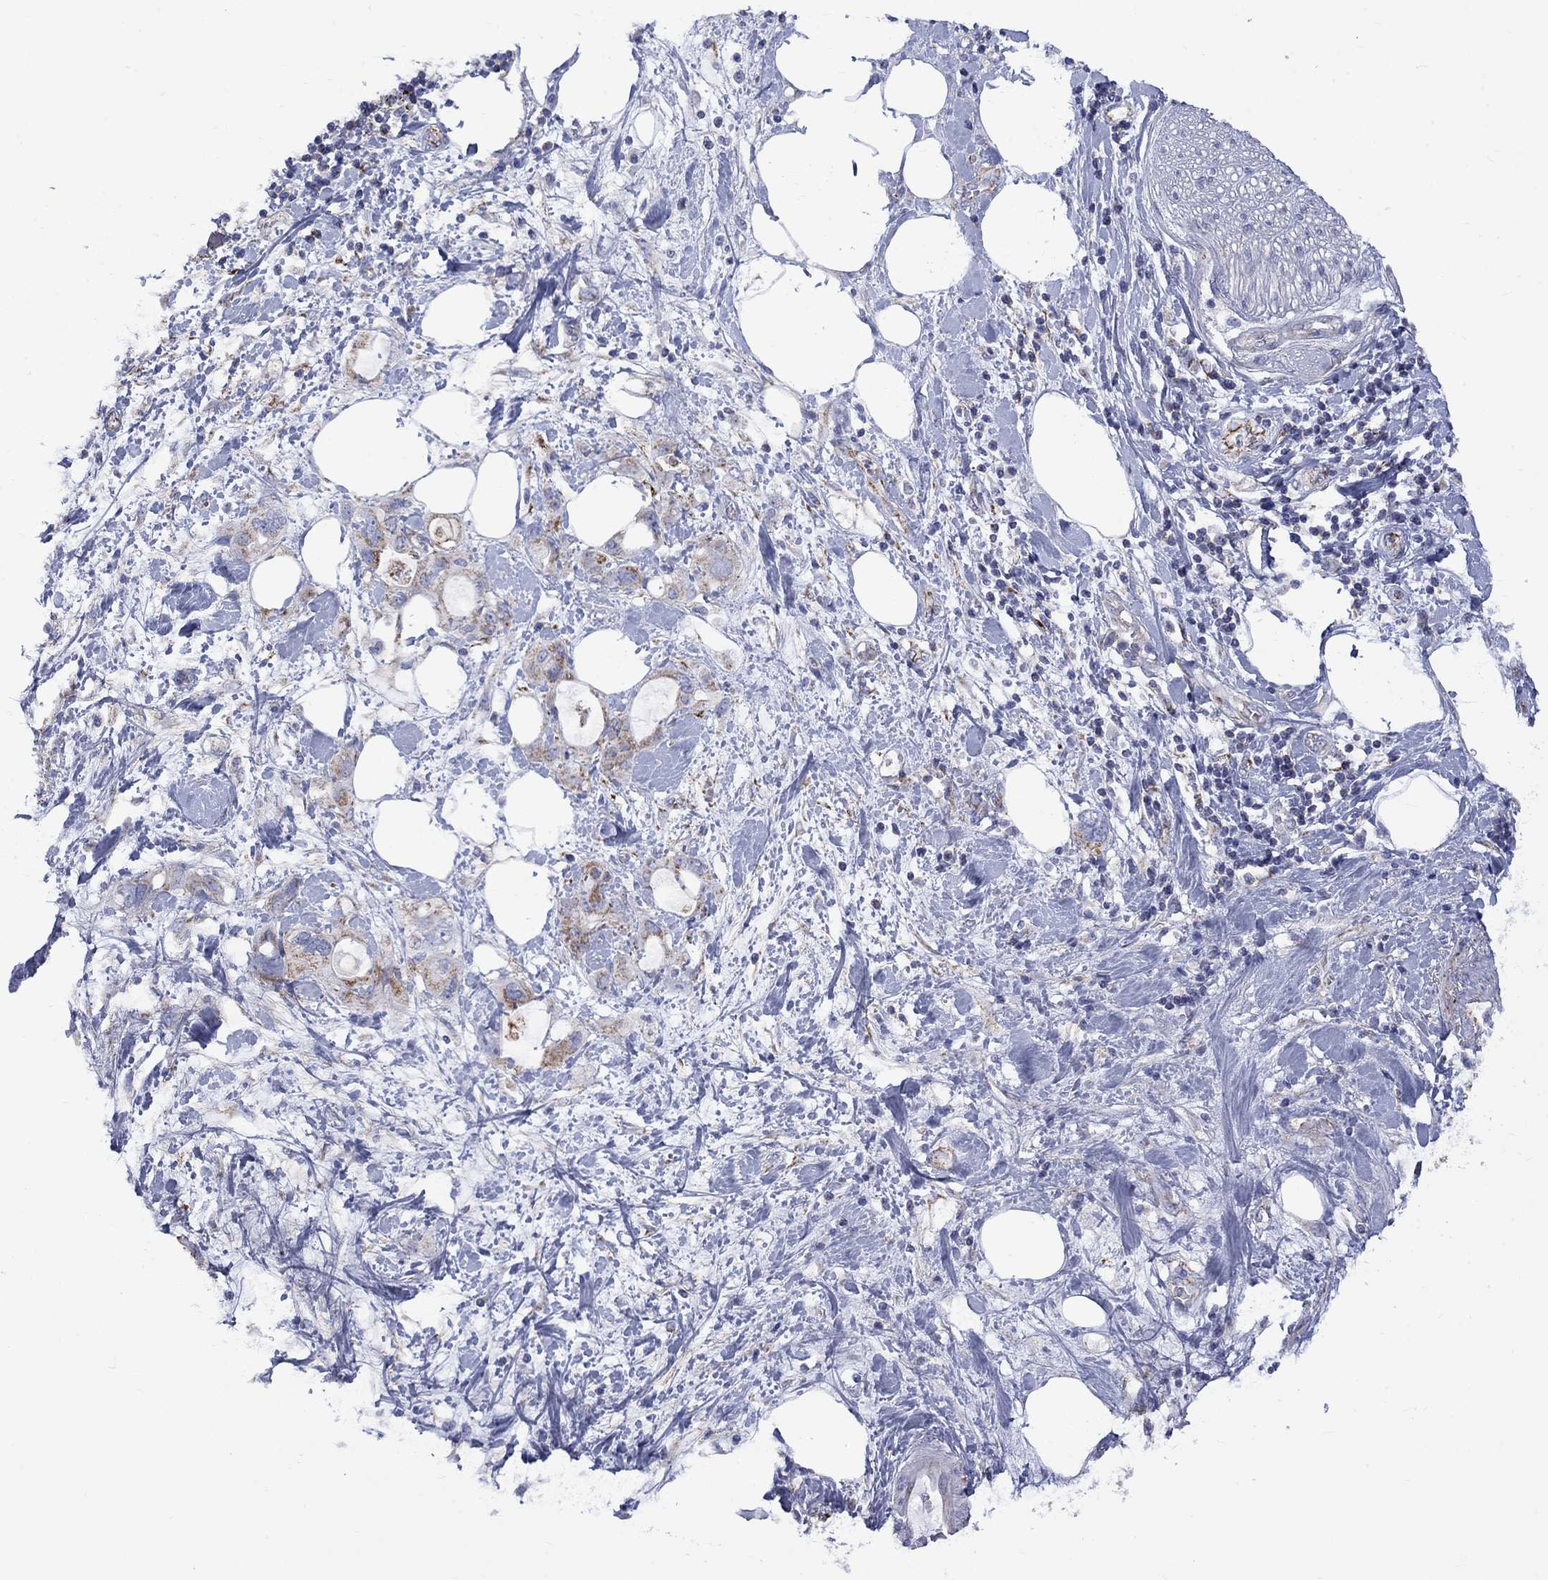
{"staining": {"intensity": "moderate", "quantity": "<25%", "location": "cytoplasmic/membranous"}, "tissue": "pancreatic cancer", "cell_type": "Tumor cells", "image_type": "cancer", "snomed": [{"axis": "morphology", "description": "Adenocarcinoma, NOS"}, {"axis": "topography", "description": "Pancreas"}], "caption": "There is low levels of moderate cytoplasmic/membranous expression in tumor cells of adenocarcinoma (pancreatic), as demonstrated by immunohistochemical staining (brown color).", "gene": "CISD1", "patient": {"sex": "female", "age": 56}}